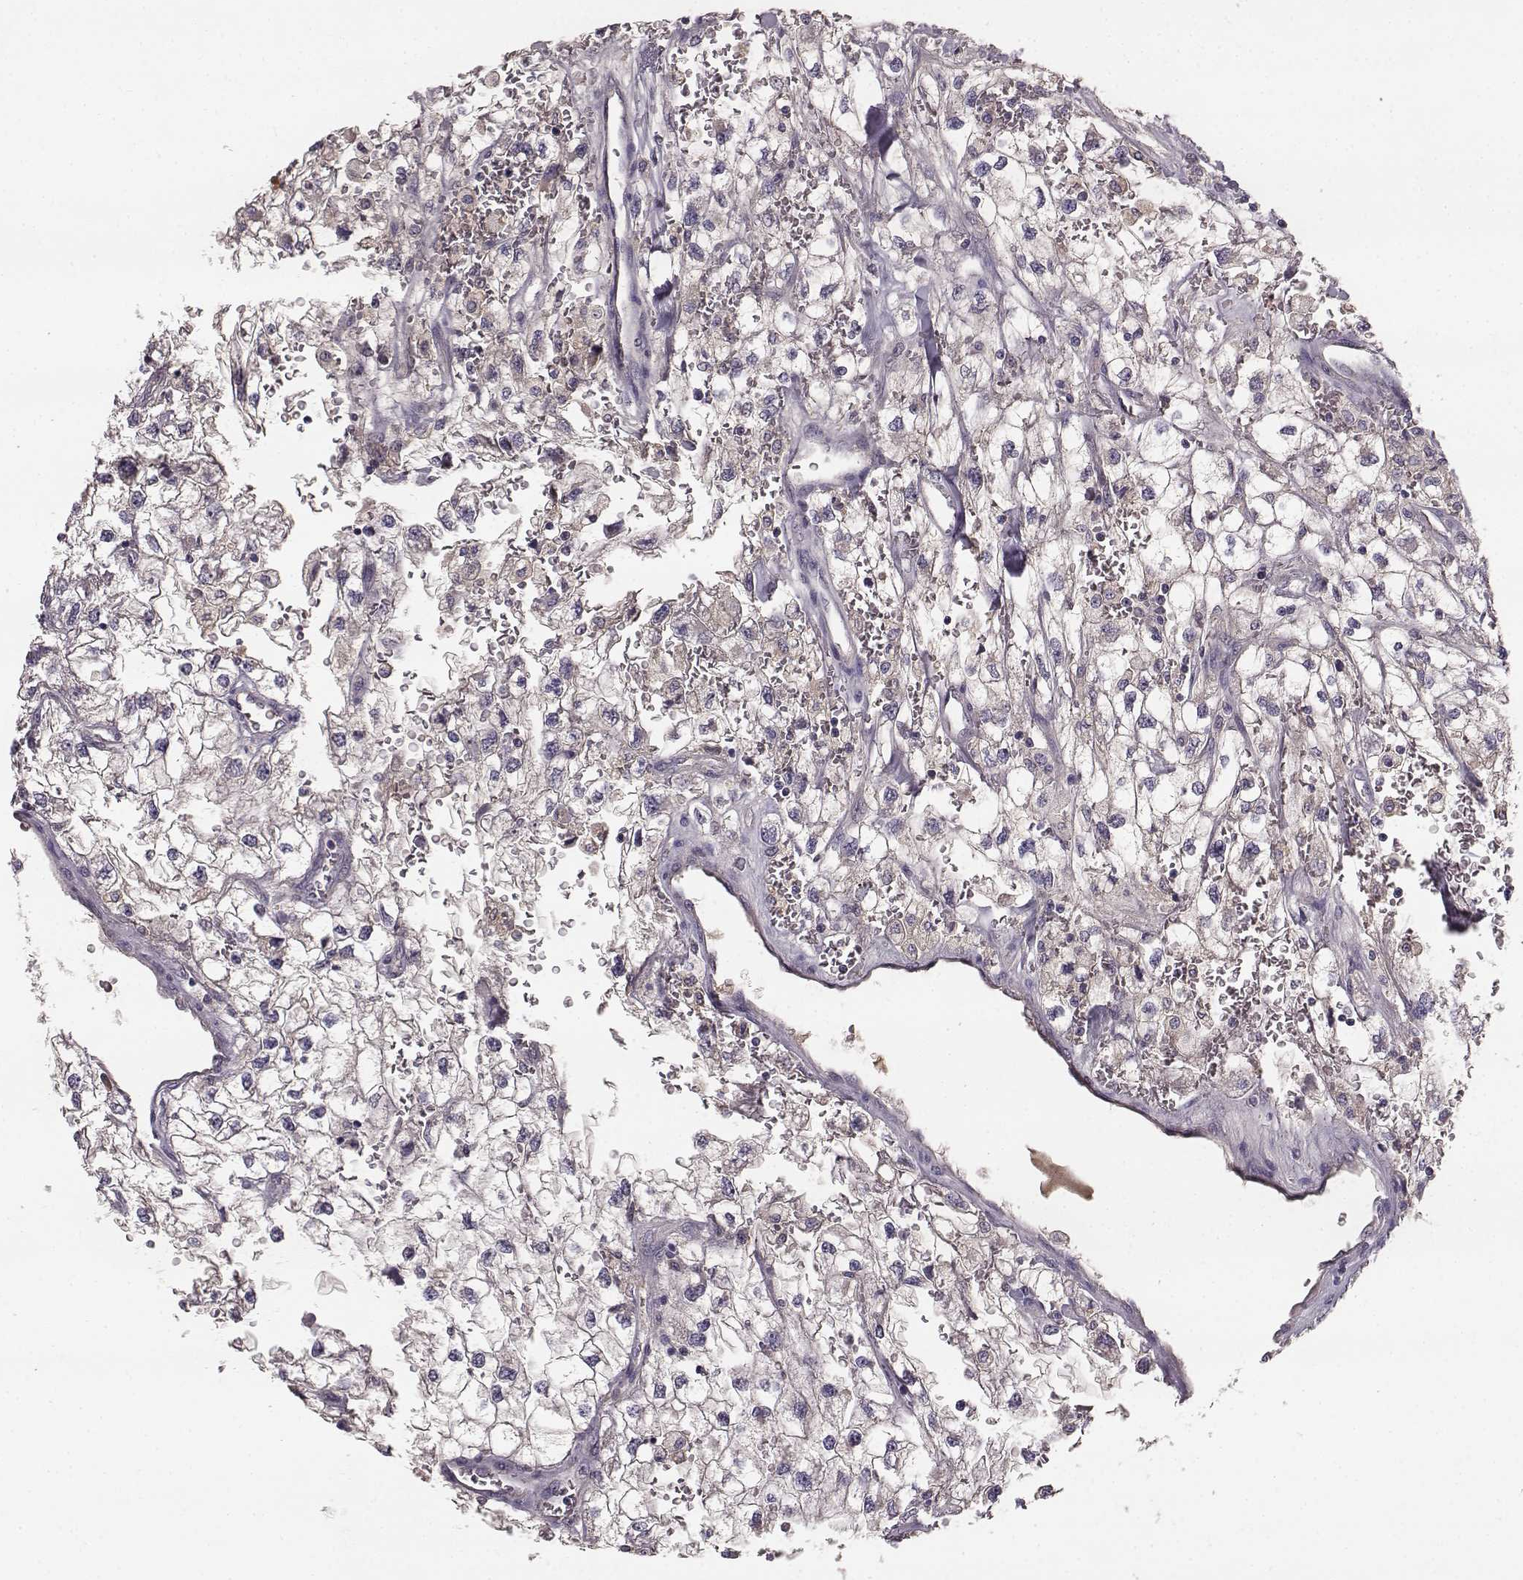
{"staining": {"intensity": "negative", "quantity": "none", "location": "none"}, "tissue": "renal cancer", "cell_type": "Tumor cells", "image_type": "cancer", "snomed": [{"axis": "morphology", "description": "Adenocarcinoma, NOS"}, {"axis": "topography", "description": "Kidney"}], "caption": "The micrograph shows no significant staining in tumor cells of renal cancer (adenocarcinoma). (Brightfield microscopy of DAB immunohistochemistry (IHC) at high magnification).", "gene": "YJEFN3", "patient": {"sex": "male", "age": 59}}